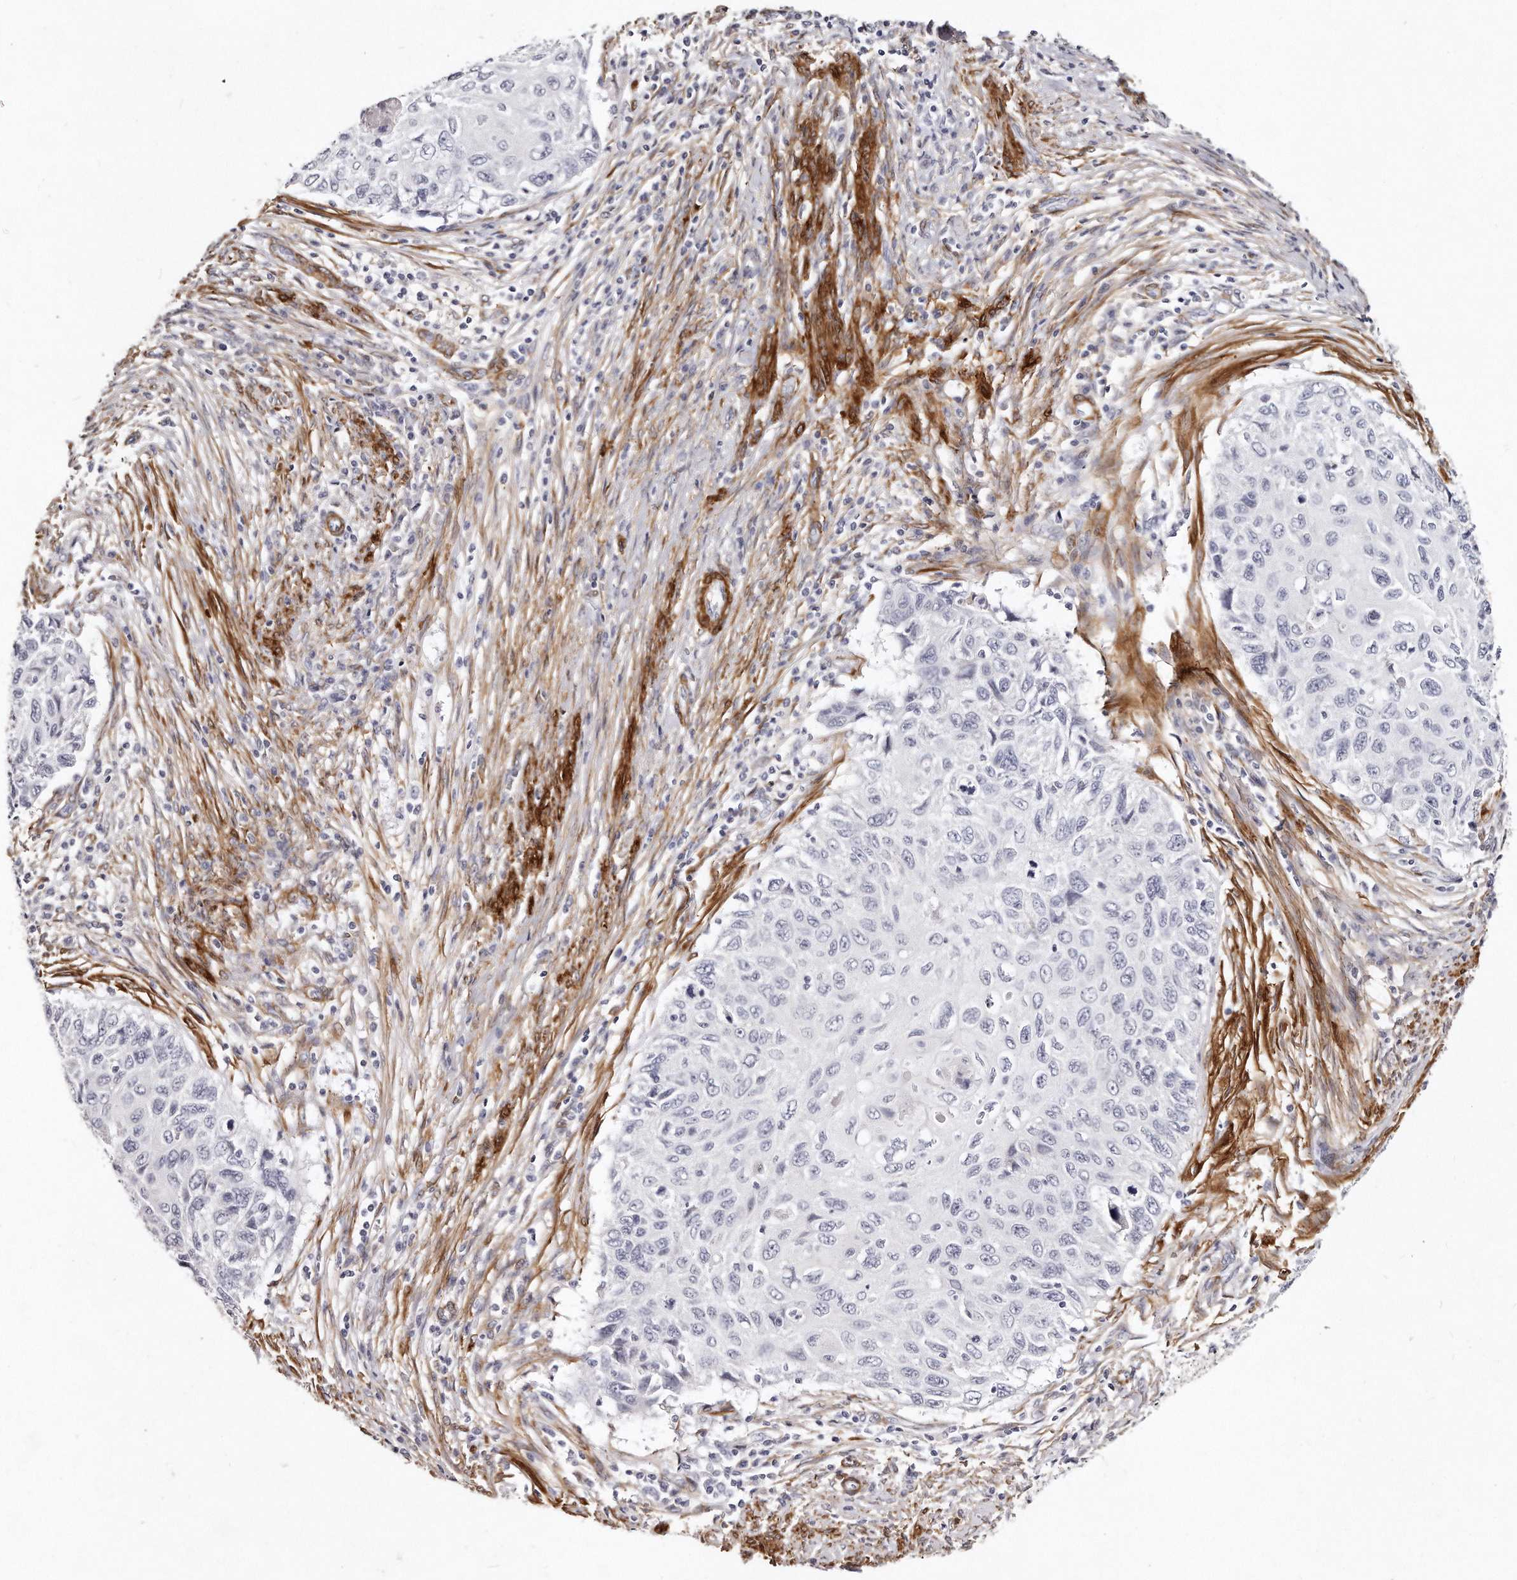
{"staining": {"intensity": "negative", "quantity": "none", "location": "none"}, "tissue": "cervical cancer", "cell_type": "Tumor cells", "image_type": "cancer", "snomed": [{"axis": "morphology", "description": "Squamous cell carcinoma, NOS"}, {"axis": "topography", "description": "Cervix"}], "caption": "Tumor cells show no significant staining in cervical squamous cell carcinoma.", "gene": "LMOD1", "patient": {"sex": "female", "age": 70}}